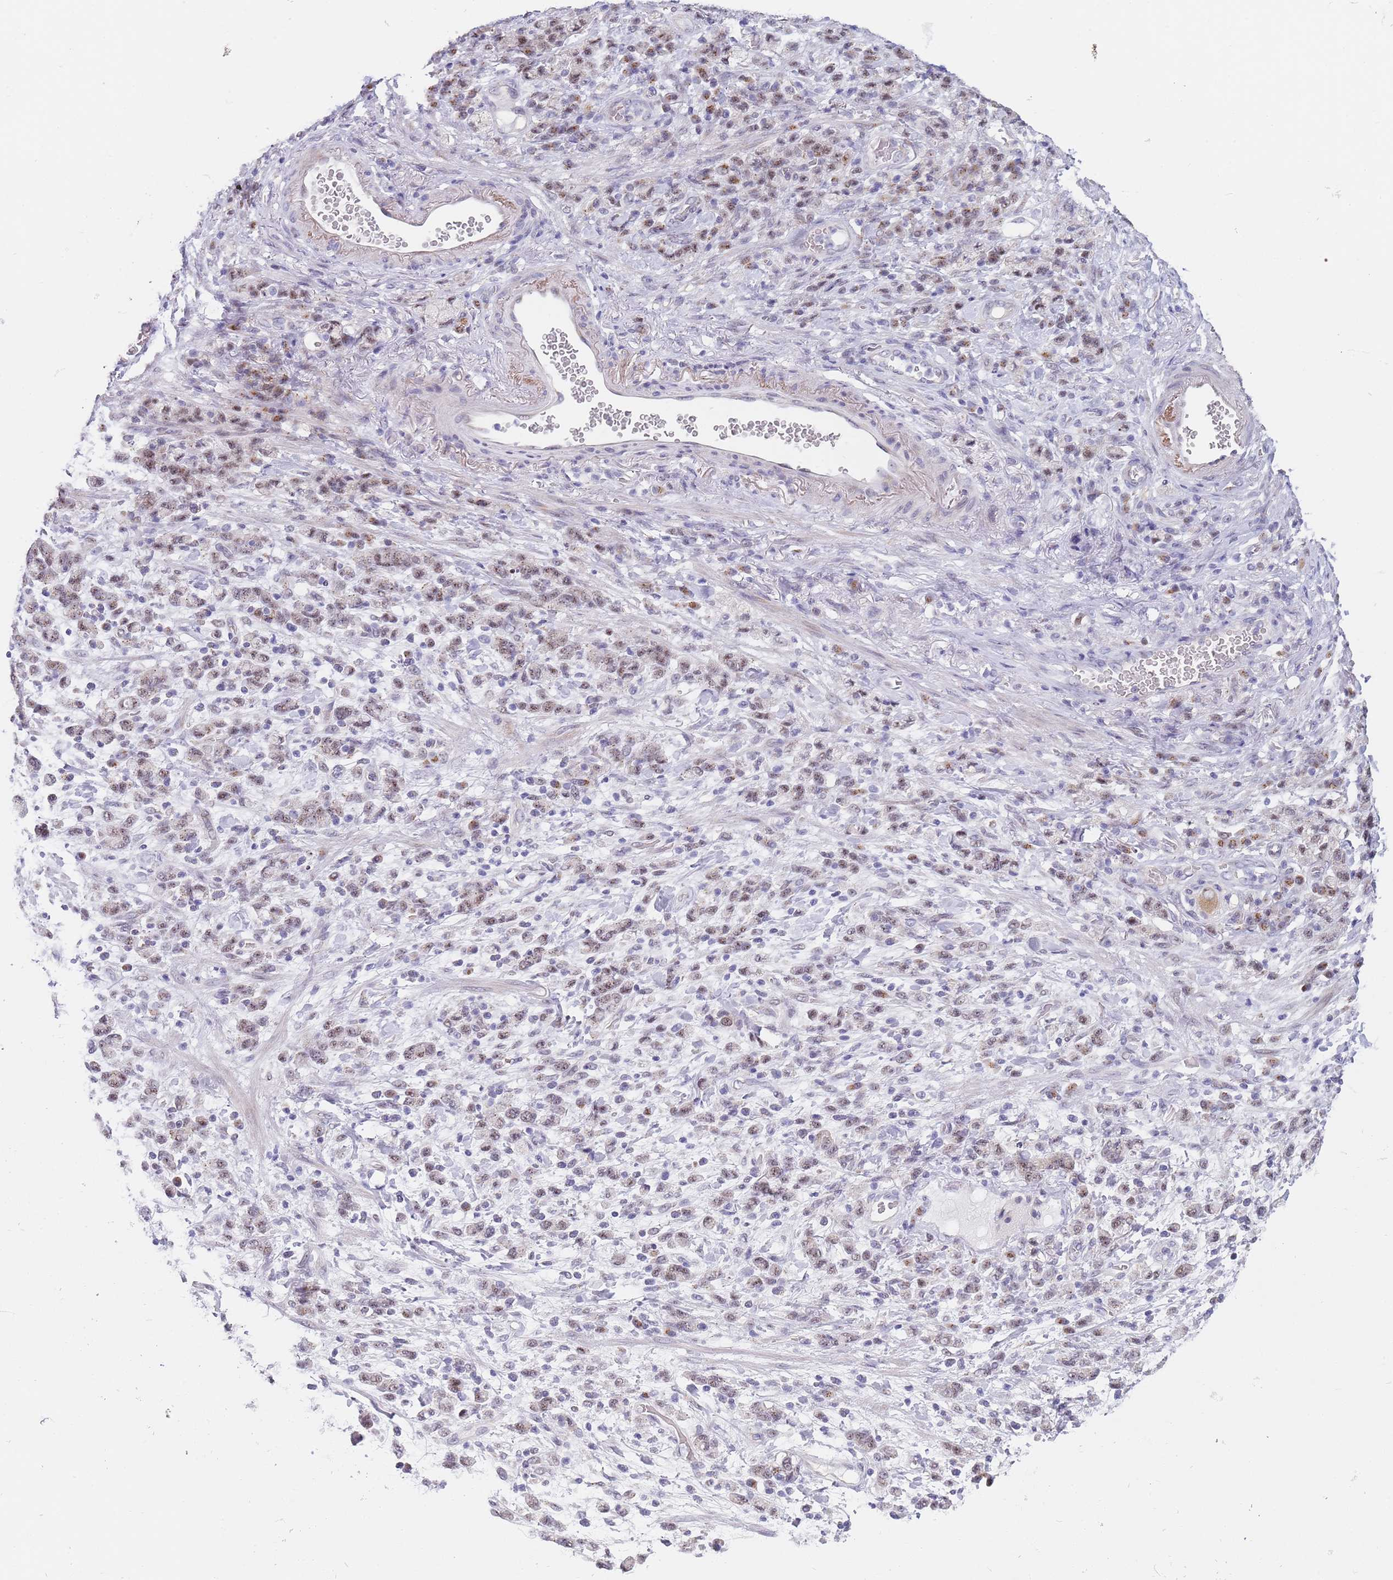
{"staining": {"intensity": "weak", "quantity": "25%-75%", "location": "nuclear"}, "tissue": "stomach cancer", "cell_type": "Tumor cells", "image_type": "cancer", "snomed": [{"axis": "morphology", "description": "Adenocarcinoma, NOS"}, {"axis": "topography", "description": "Stomach"}], "caption": "A histopathology image of human stomach cancer stained for a protein exhibits weak nuclear brown staining in tumor cells.", "gene": "PLCL2", "patient": {"sex": "male", "age": 77}}